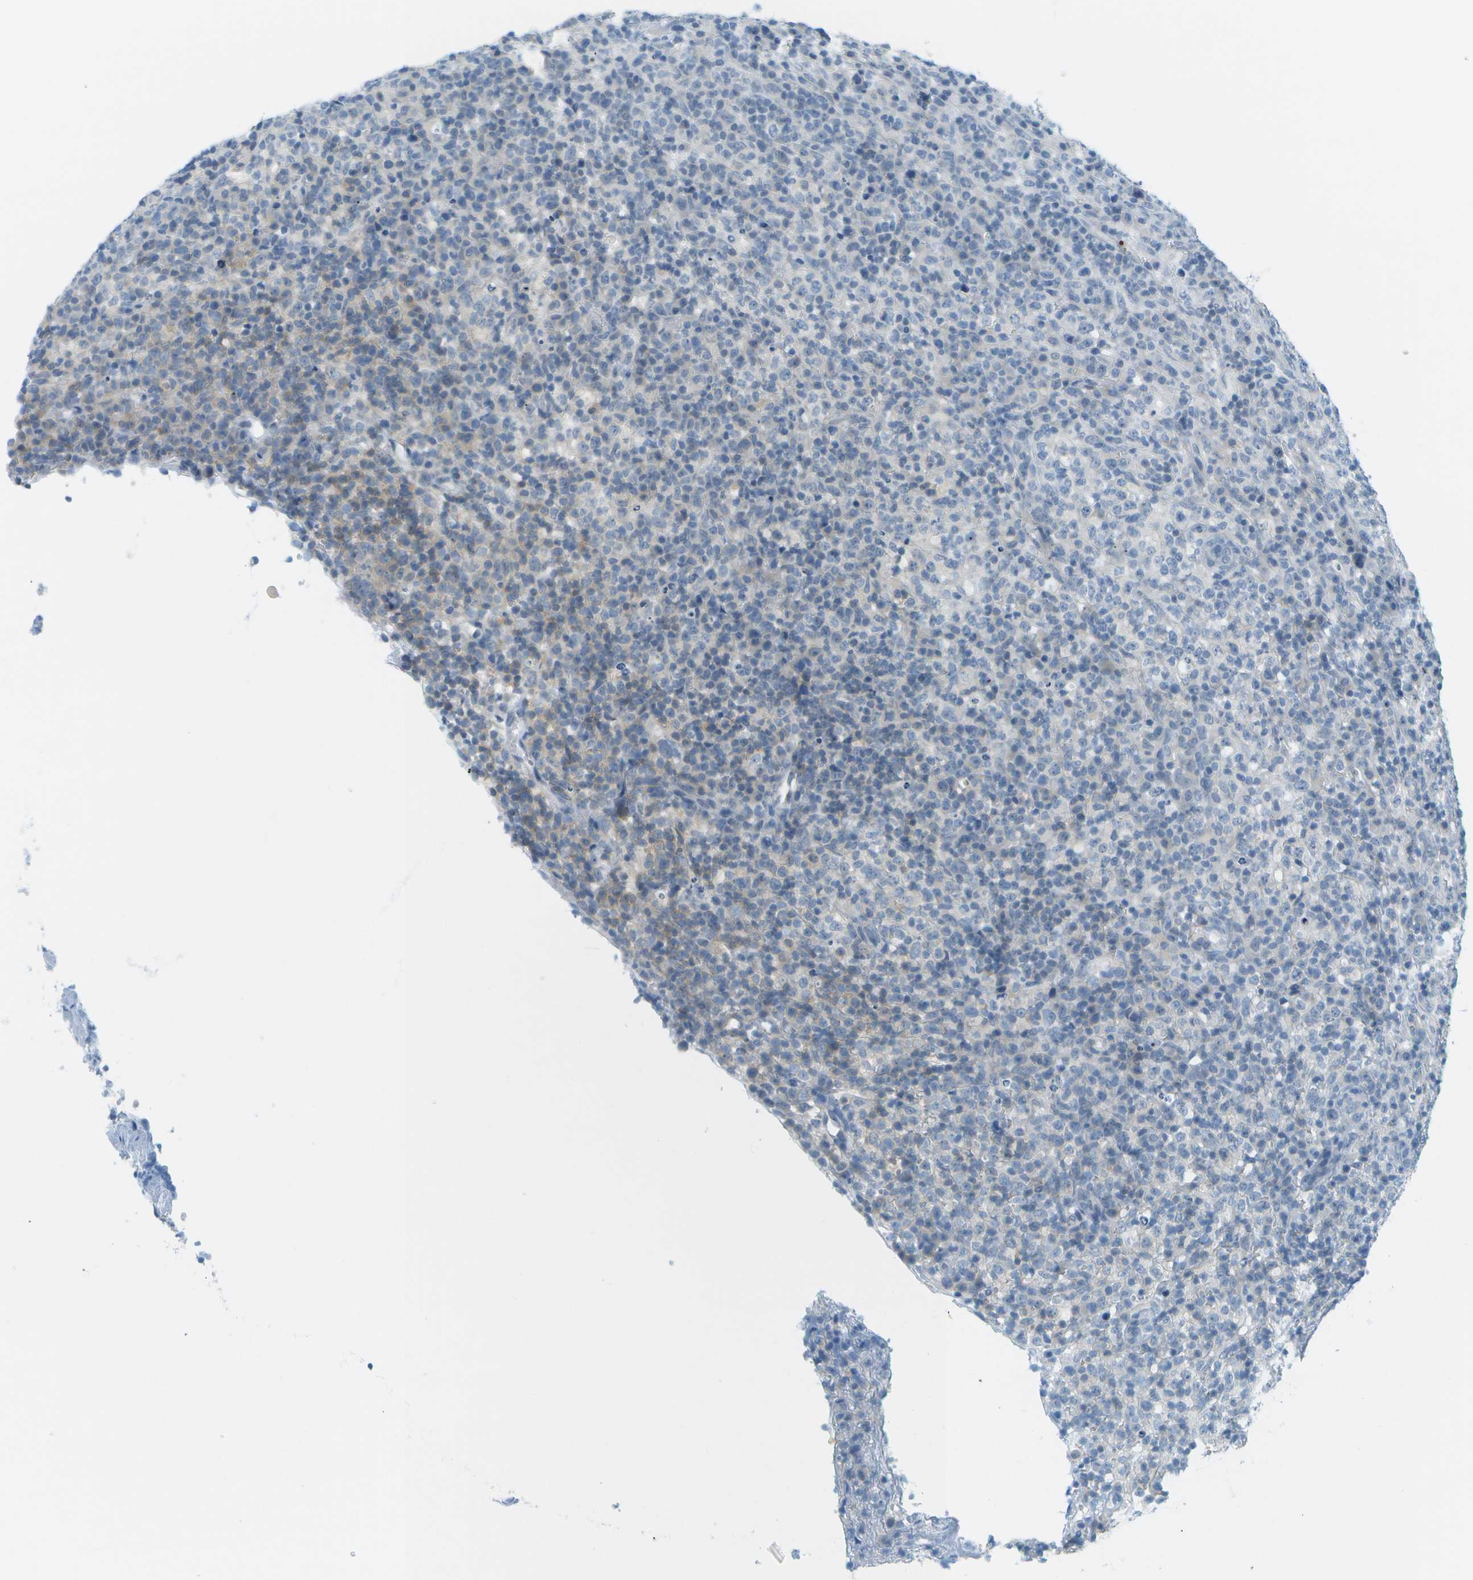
{"staining": {"intensity": "negative", "quantity": "none", "location": "none"}, "tissue": "lymphoma", "cell_type": "Tumor cells", "image_type": "cancer", "snomed": [{"axis": "morphology", "description": "Malignant lymphoma, non-Hodgkin's type, High grade"}, {"axis": "topography", "description": "Lymph node"}], "caption": "DAB (3,3'-diaminobenzidine) immunohistochemical staining of human malignant lymphoma, non-Hodgkin's type (high-grade) reveals no significant positivity in tumor cells.", "gene": "SMYD5", "patient": {"sex": "female", "age": 76}}